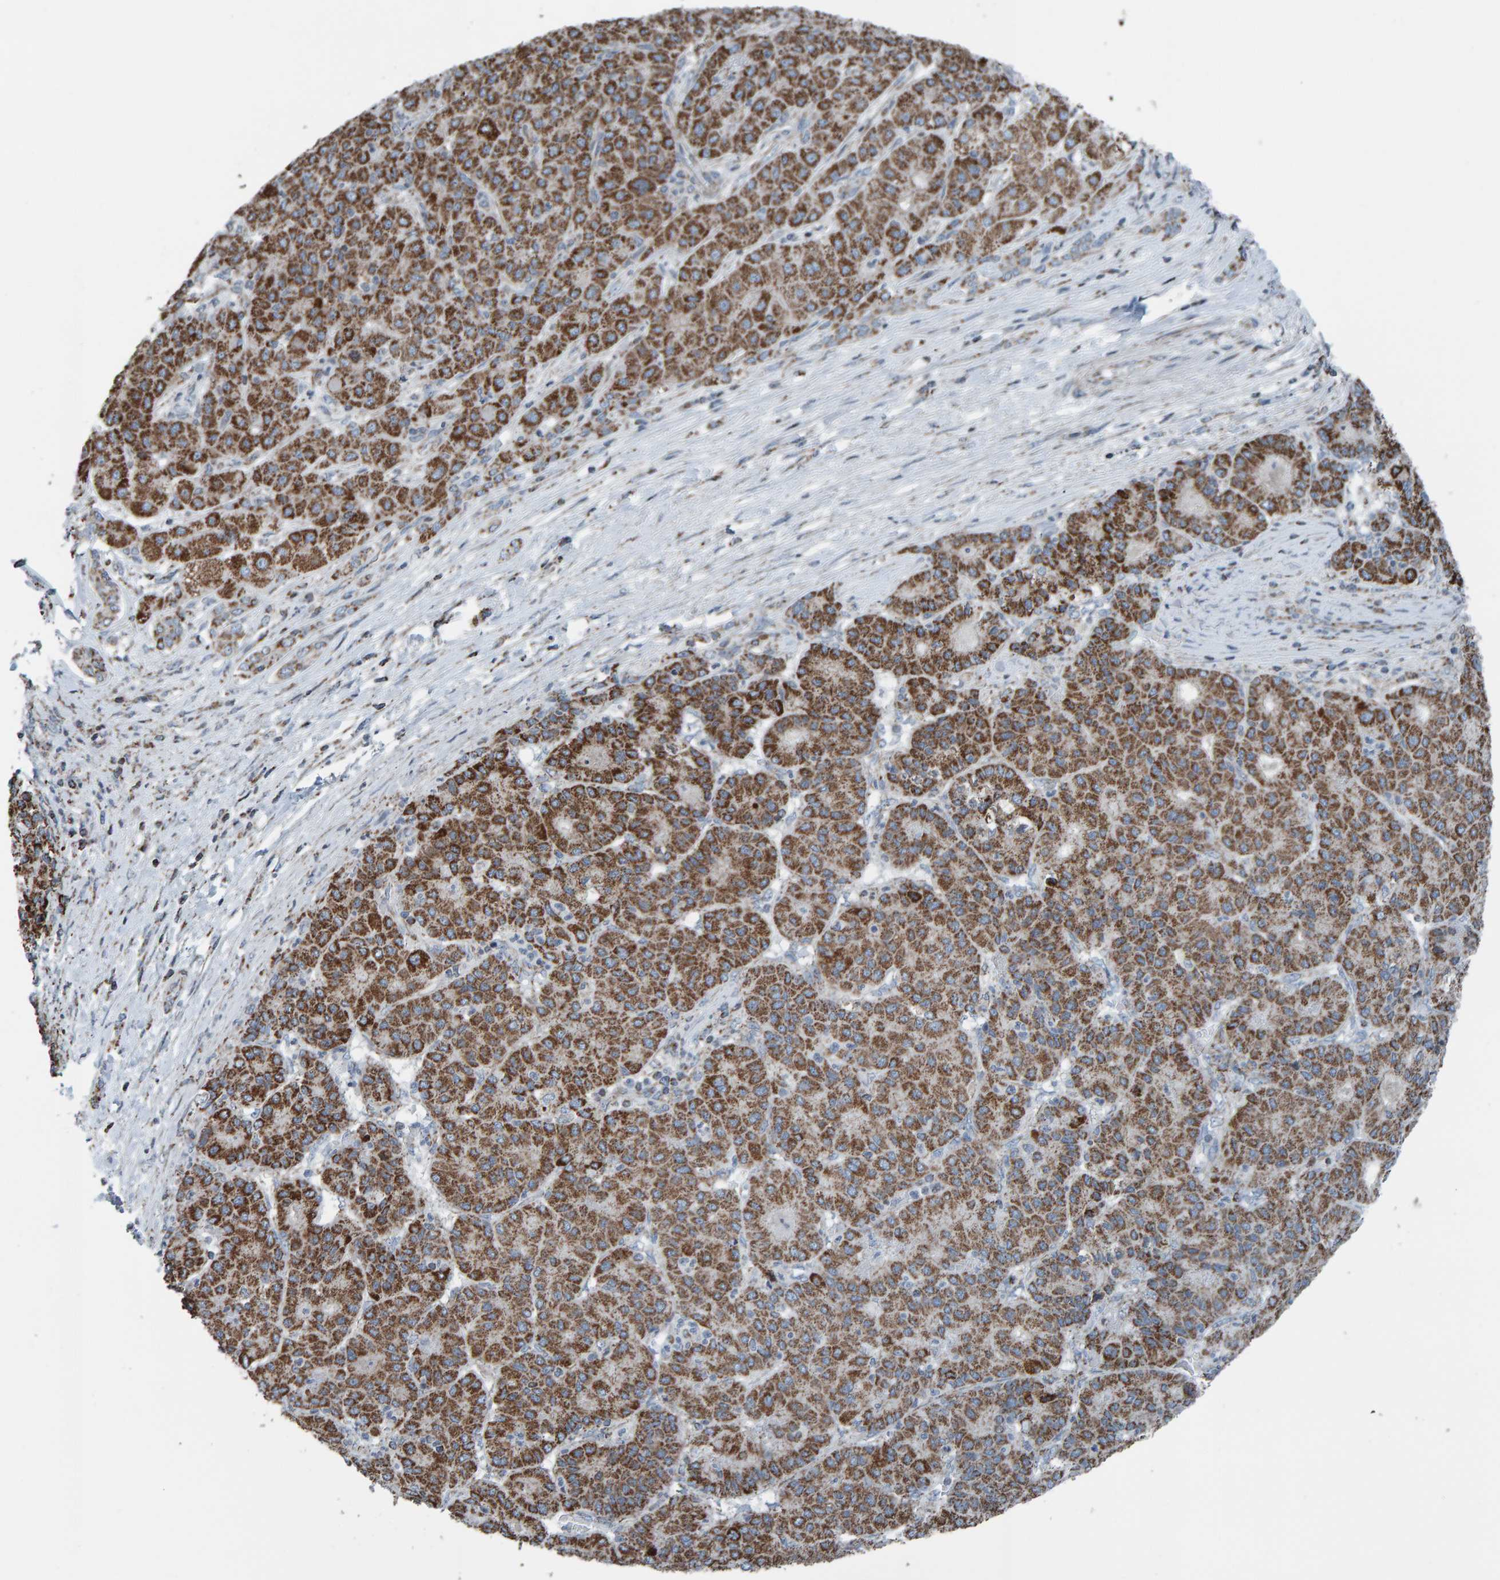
{"staining": {"intensity": "strong", "quantity": ">75%", "location": "cytoplasmic/membranous"}, "tissue": "liver cancer", "cell_type": "Tumor cells", "image_type": "cancer", "snomed": [{"axis": "morphology", "description": "Carcinoma, Hepatocellular, NOS"}, {"axis": "topography", "description": "Liver"}], "caption": "High-power microscopy captured an immunohistochemistry micrograph of liver hepatocellular carcinoma, revealing strong cytoplasmic/membranous staining in about >75% of tumor cells.", "gene": "ZNF48", "patient": {"sex": "male", "age": 65}}